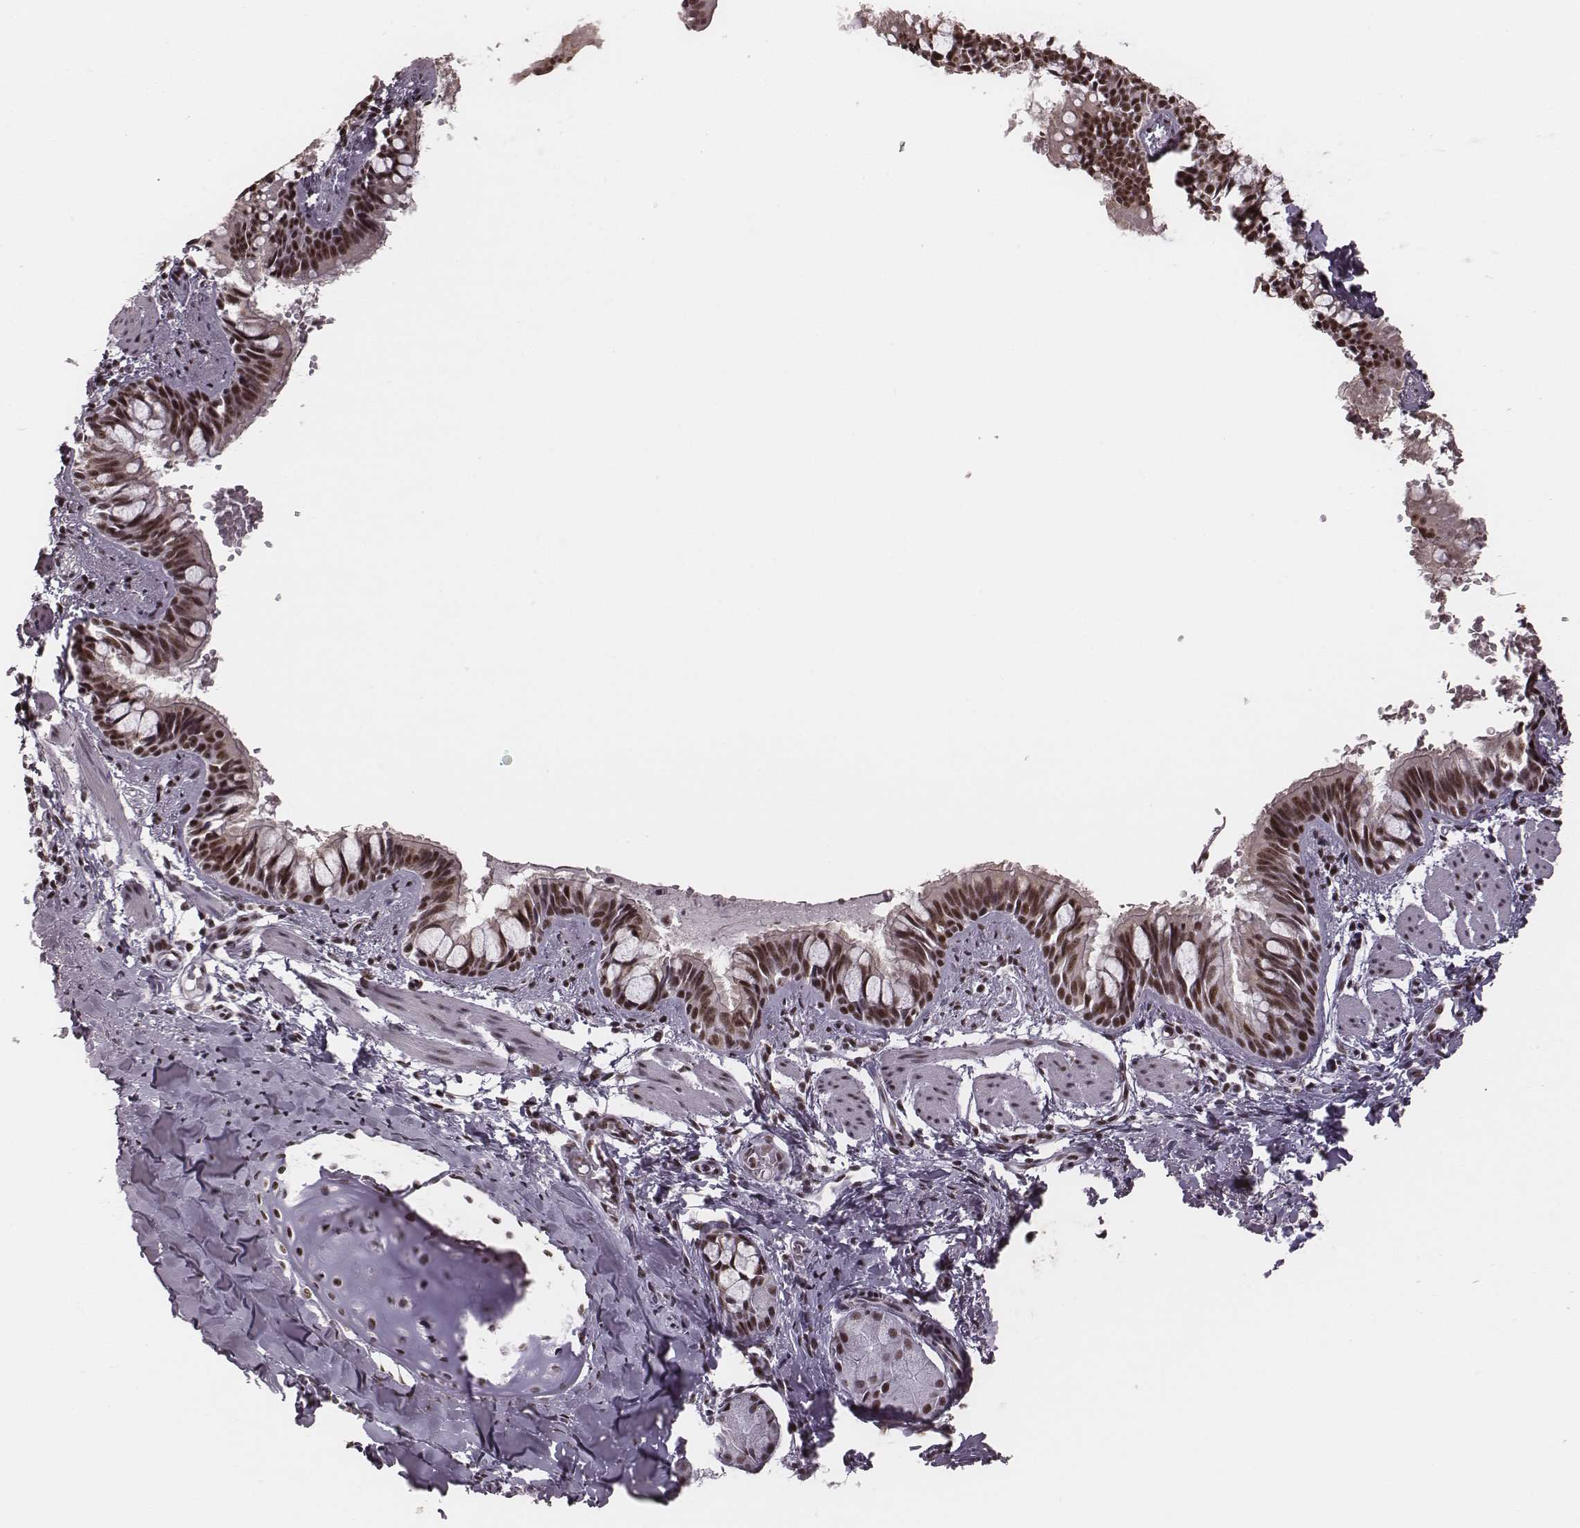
{"staining": {"intensity": "strong", "quantity": ">75%", "location": "nuclear"}, "tissue": "bronchus", "cell_type": "Respiratory epithelial cells", "image_type": "normal", "snomed": [{"axis": "morphology", "description": "Normal tissue, NOS"}, {"axis": "topography", "description": "Bronchus"}], "caption": "An immunohistochemistry (IHC) image of normal tissue is shown. Protein staining in brown shows strong nuclear positivity in bronchus within respiratory epithelial cells. The protein is stained brown, and the nuclei are stained in blue (DAB (3,3'-diaminobenzidine) IHC with brightfield microscopy, high magnification).", "gene": "LUC7L", "patient": {"sex": "male", "age": 1}}